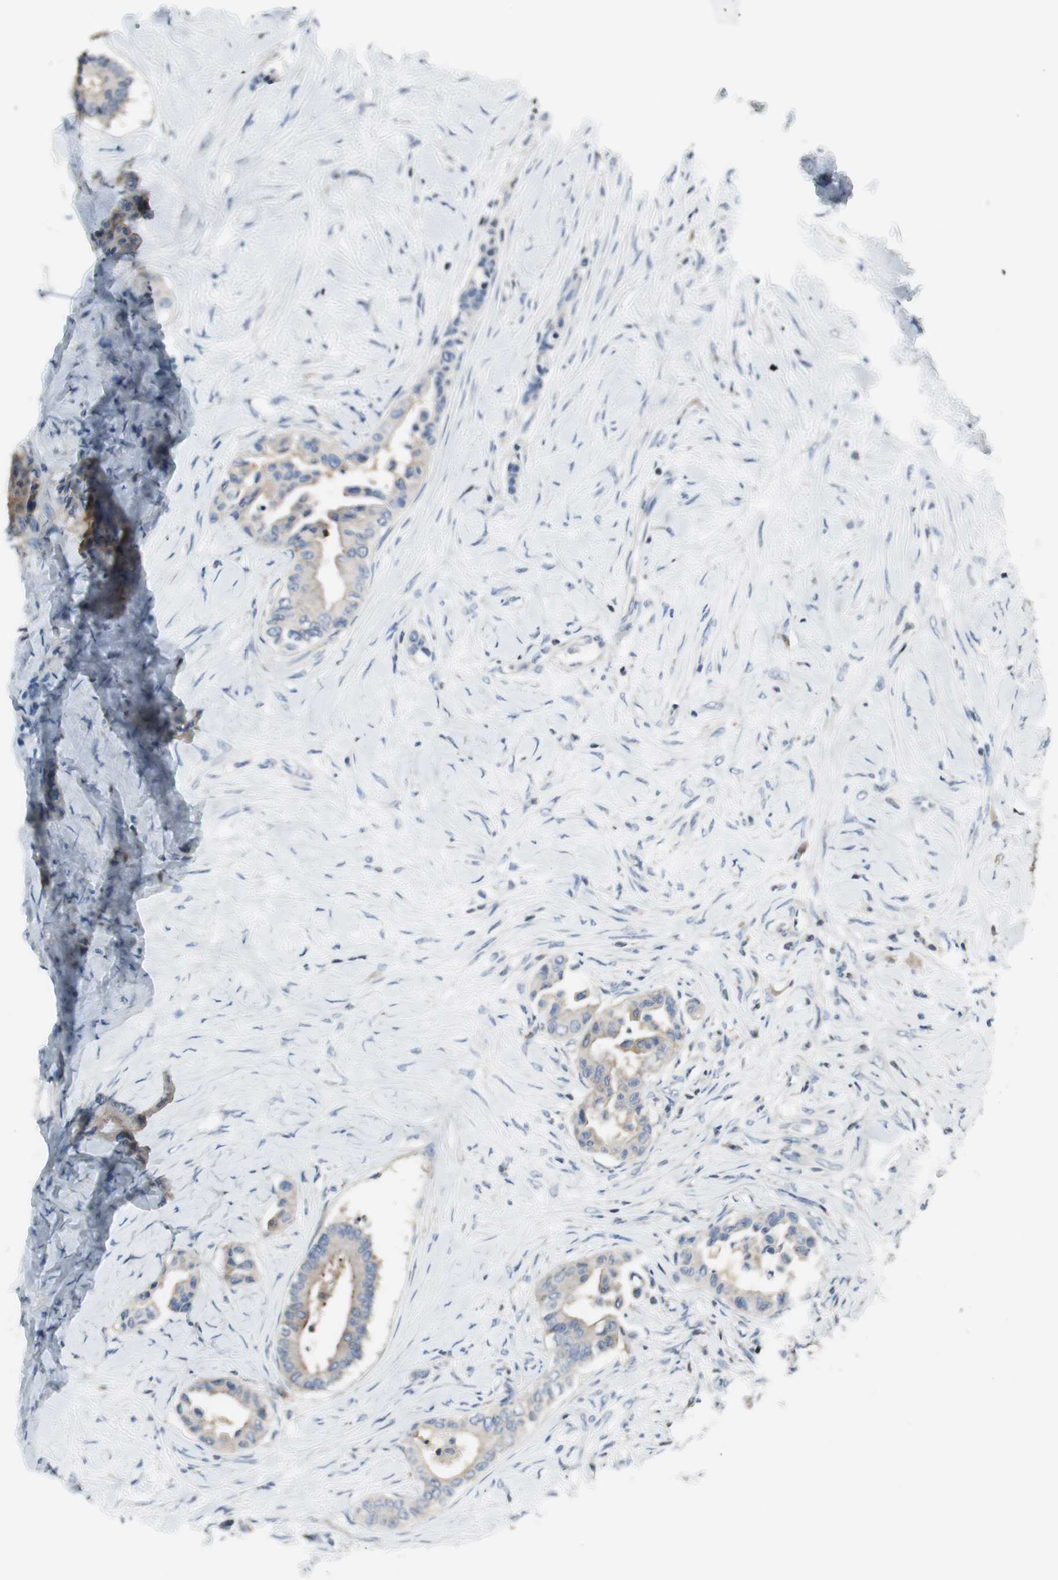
{"staining": {"intensity": "weak", "quantity": ">75%", "location": "cytoplasmic/membranous"}, "tissue": "colorectal cancer", "cell_type": "Tumor cells", "image_type": "cancer", "snomed": [{"axis": "morphology", "description": "Normal tissue, NOS"}, {"axis": "morphology", "description": "Adenocarcinoma, NOS"}, {"axis": "topography", "description": "Colon"}], "caption": "Immunohistochemistry (IHC) photomicrograph of neoplastic tissue: colorectal adenocarcinoma stained using immunohistochemistry (IHC) reveals low levels of weak protein expression localized specifically in the cytoplasmic/membranous of tumor cells, appearing as a cytoplasmic/membranous brown color.", "gene": "SLC9A3R1", "patient": {"sex": "male", "age": 82}}